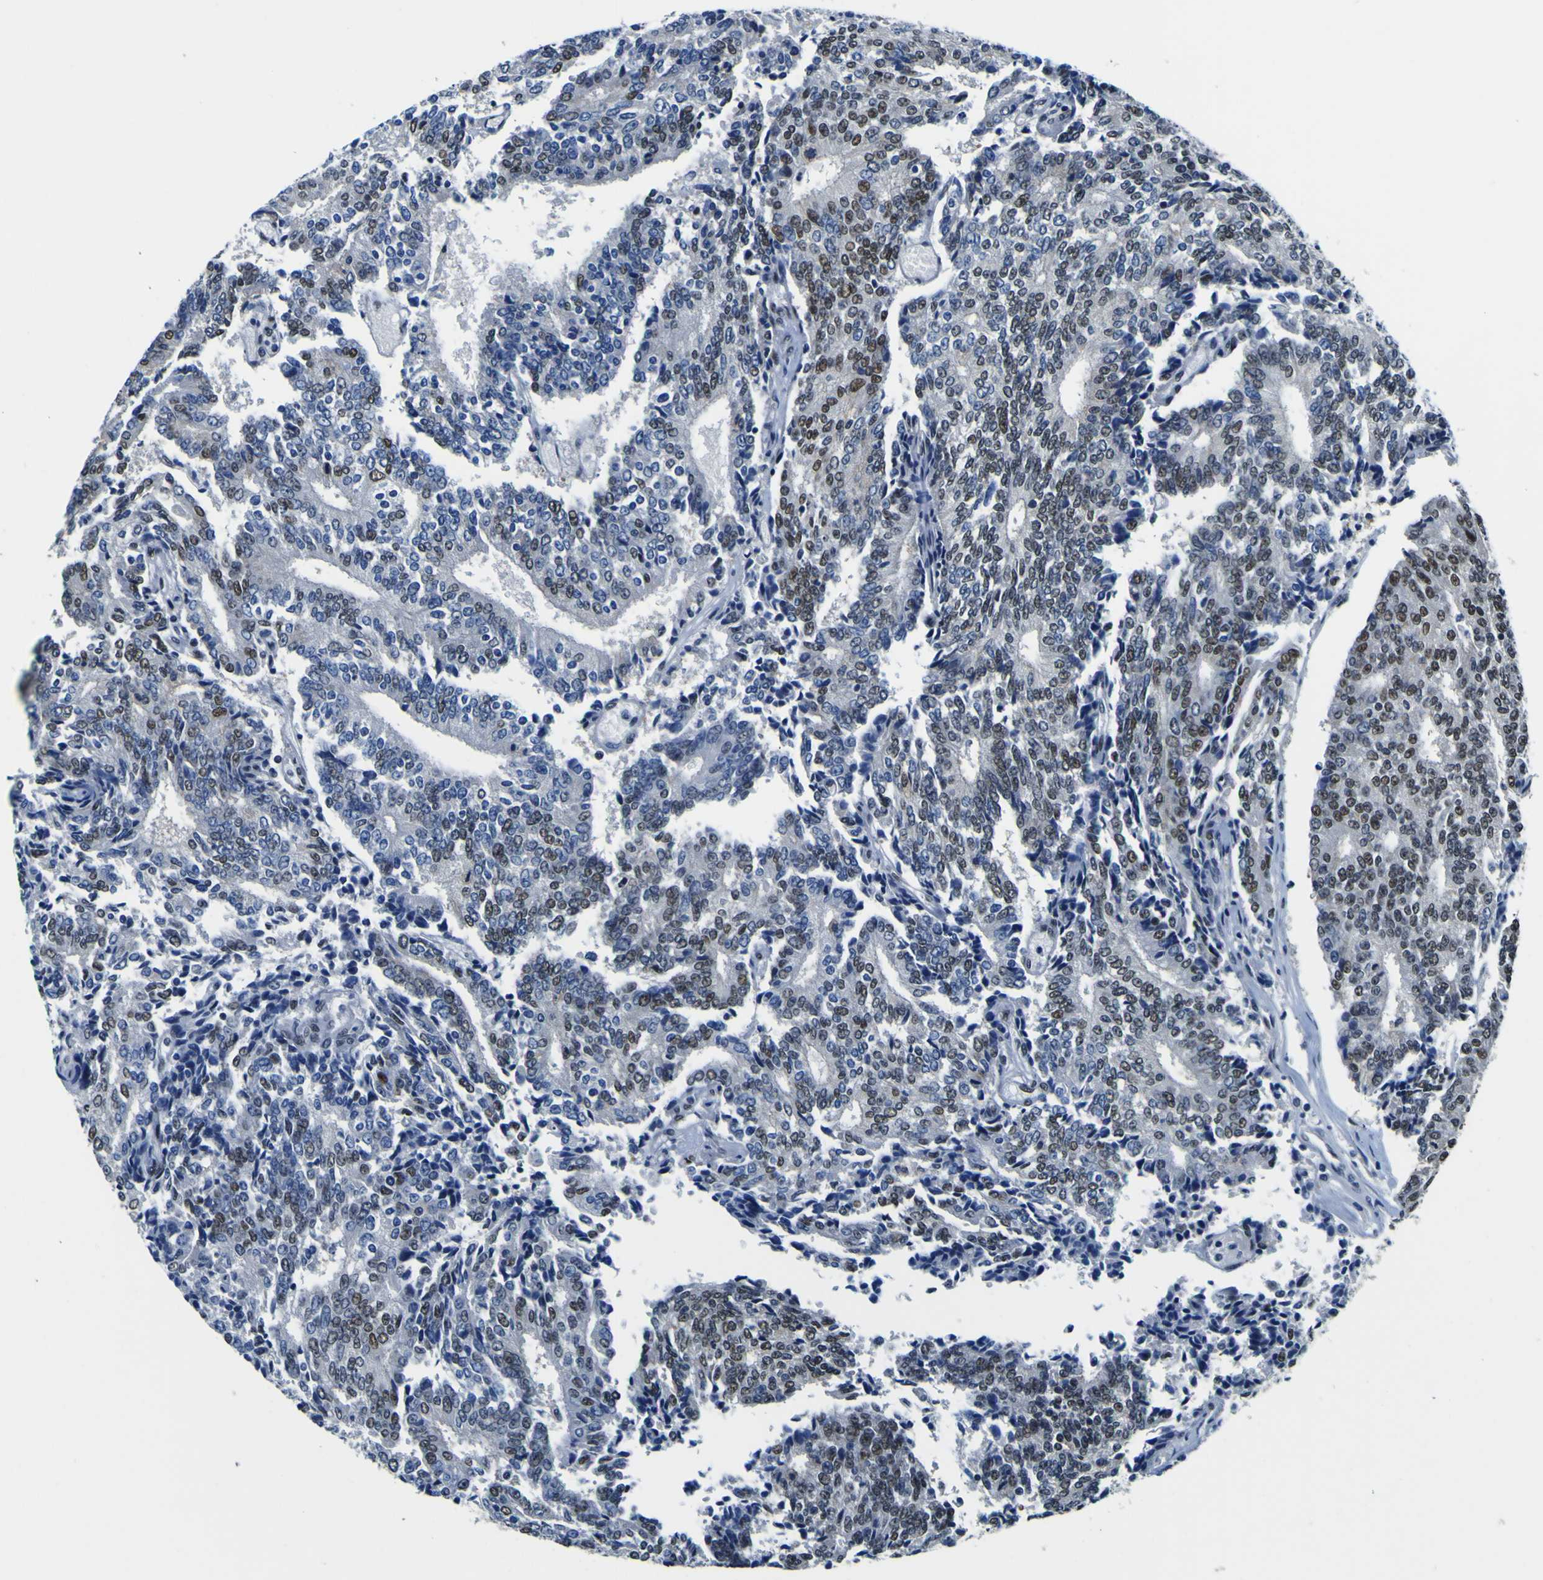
{"staining": {"intensity": "moderate", "quantity": "25%-75%", "location": "nuclear"}, "tissue": "prostate cancer", "cell_type": "Tumor cells", "image_type": "cancer", "snomed": [{"axis": "morphology", "description": "Normal tissue, NOS"}, {"axis": "morphology", "description": "Adenocarcinoma, High grade"}, {"axis": "topography", "description": "Prostate"}, {"axis": "topography", "description": "Seminal veicle"}], "caption": "Human prostate cancer (adenocarcinoma (high-grade)) stained with a brown dye demonstrates moderate nuclear positive staining in approximately 25%-75% of tumor cells.", "gene": "CUL4B", "patient": {"sex": "male", "age": 55}}